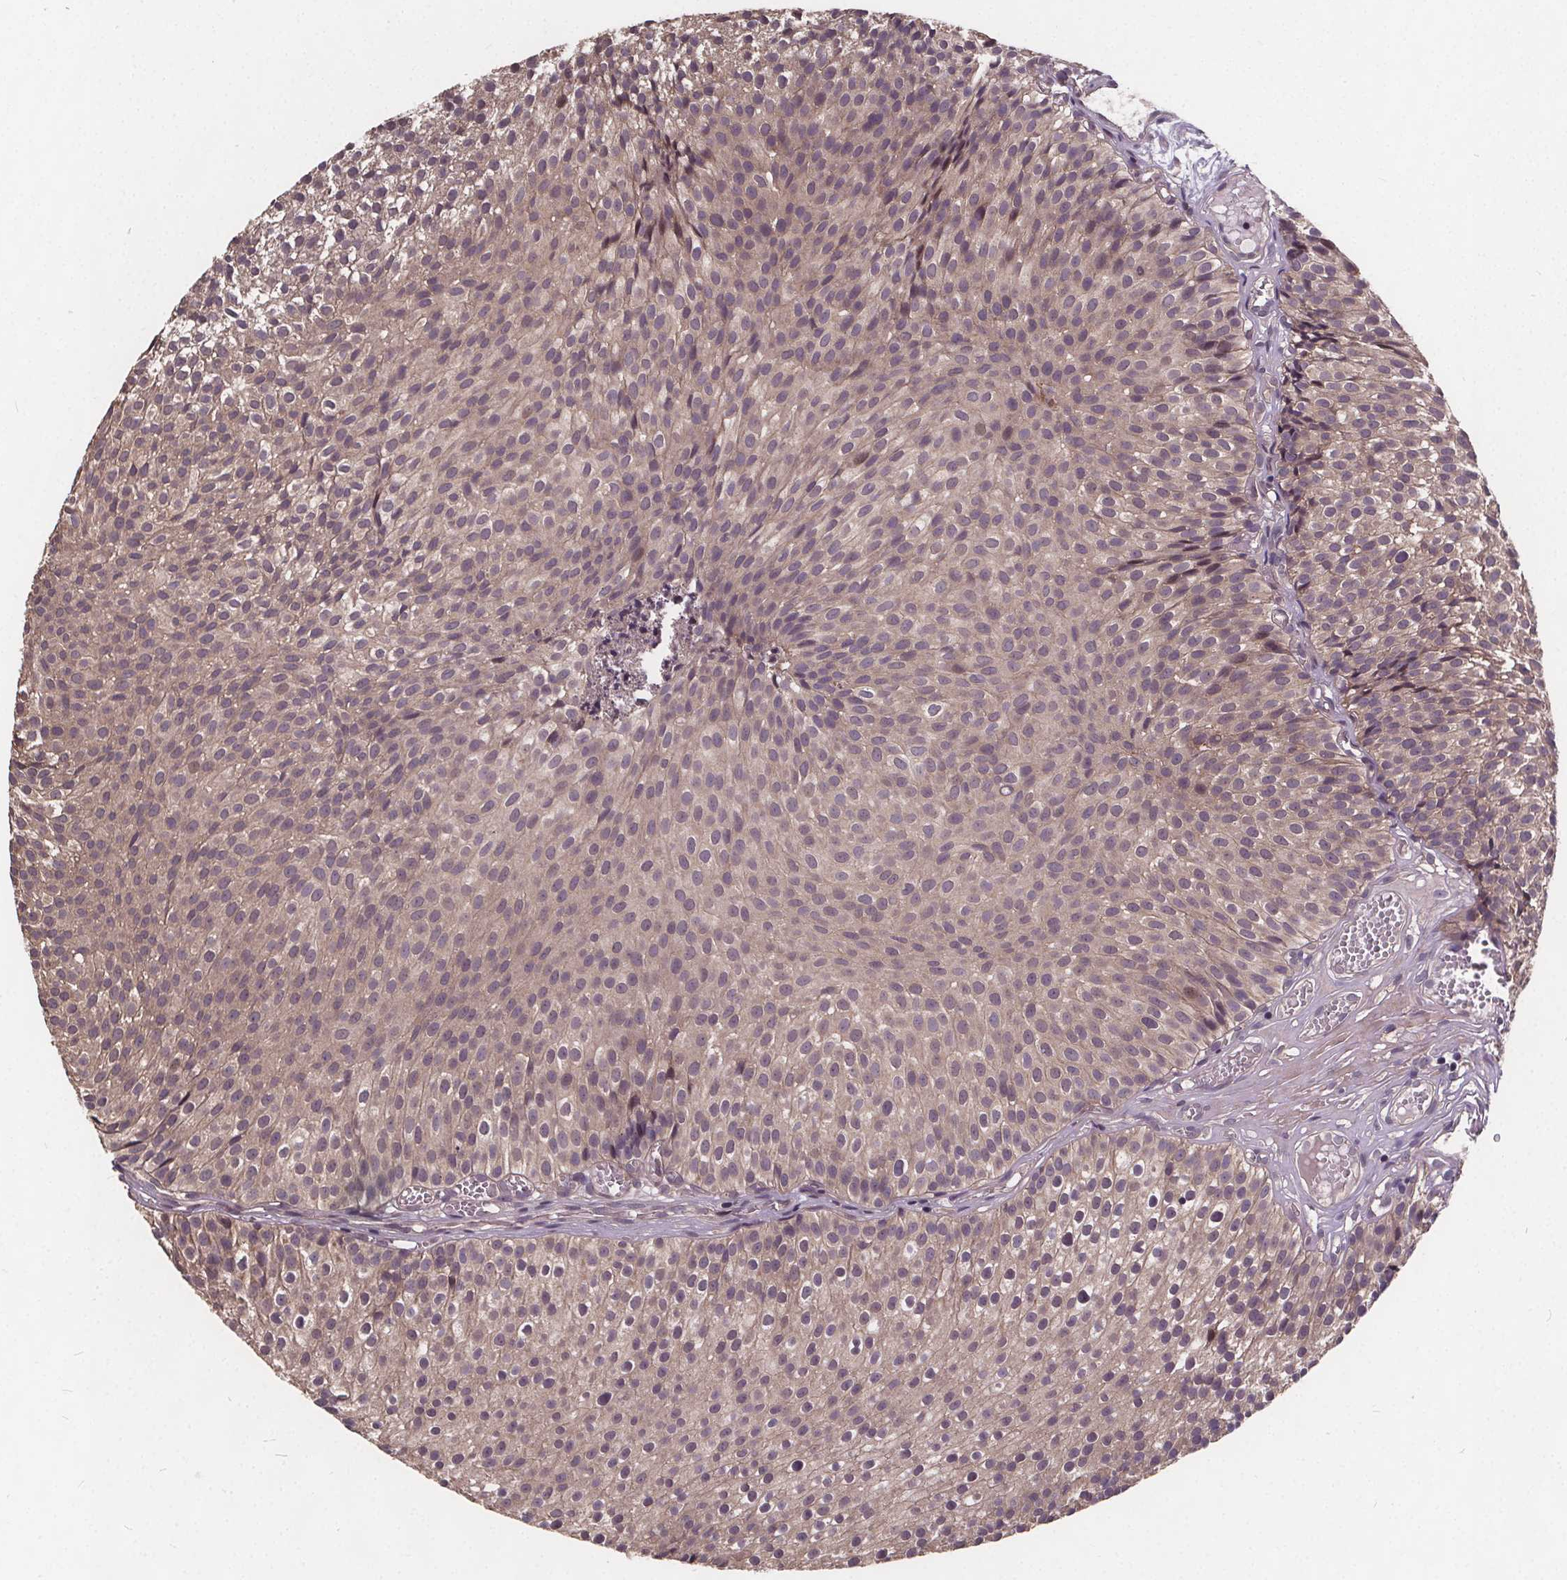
{"staining": {"intensity": "weak", "quantity": "25%-75%", "location": "cytoplasmic/membranous"}, "tissue": "urothelial cancer", "cell_type": "Tumor cells", "image_type": "cancer", "snomed": [{"axis": "morphology", "description": "Urothelial carcinoma, Low grade"}, {"axis": "topography", "description": "Urinary bladder"}], "caption": "Immunohistochemical staining of human urothelial cancer shows weak cytoplasmic/membranous protein staining in about 25%-75% of tumor cells.", "gene": "USP9X", "patient": {"sex": "male", "age": 63}}